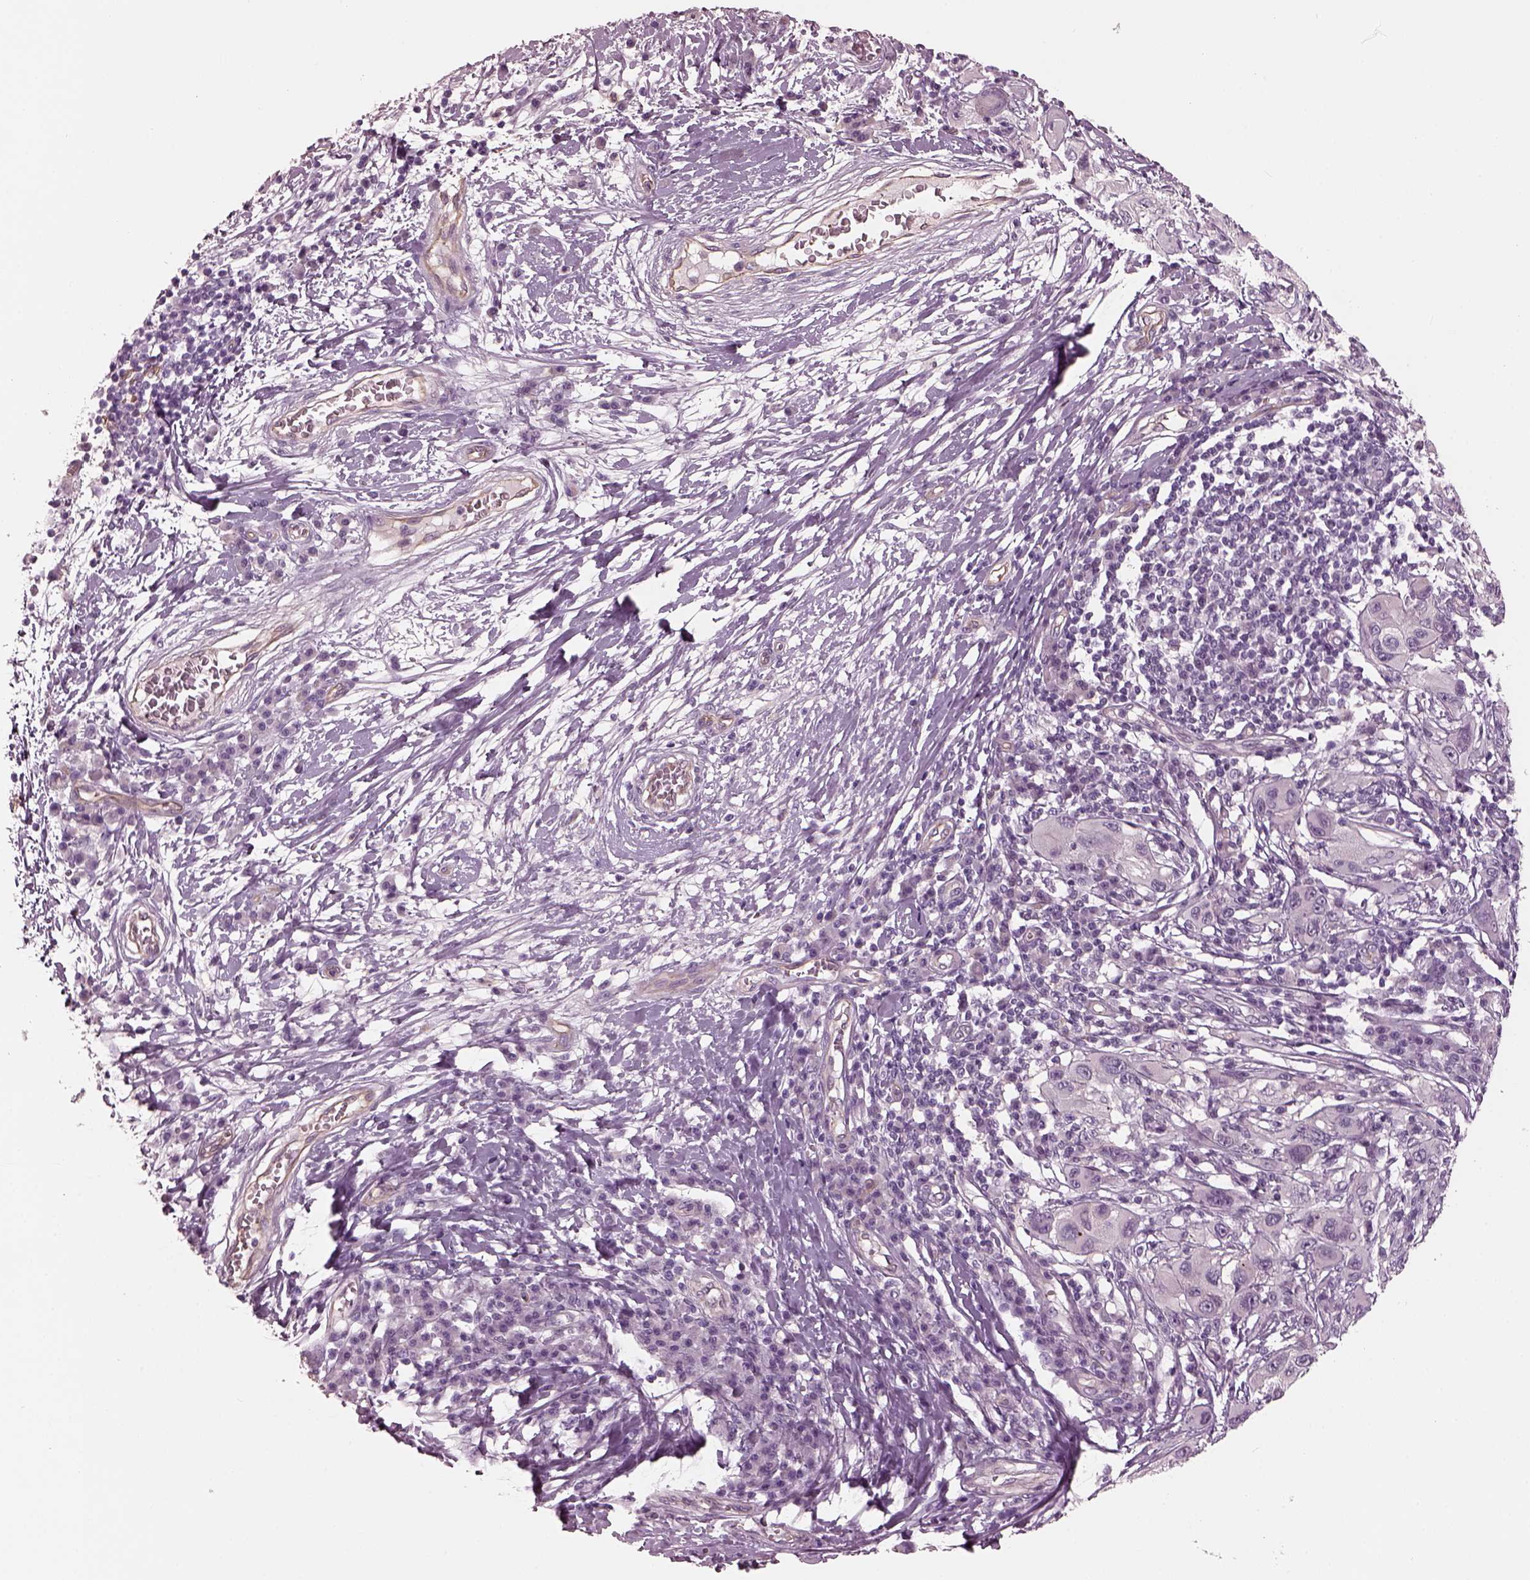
{"staining": {"intensity": "negative", "quantity": "none", "location": "none"}, "tissue": "melanoma", "cell_type": "Tumor cells", "image_type": "cancer", "snomed": [{"axis": "morphology", "description": "Malignant melanoma, NOS"}, {"axis": "topography", "description": "Skin"}], "caption": "Malignant melanoma was stained to show a protein in brown. There is no significant expression in tumor cells.", "gene": "EIF4E1B", "patient": {"sex": "male", "age": 53}}